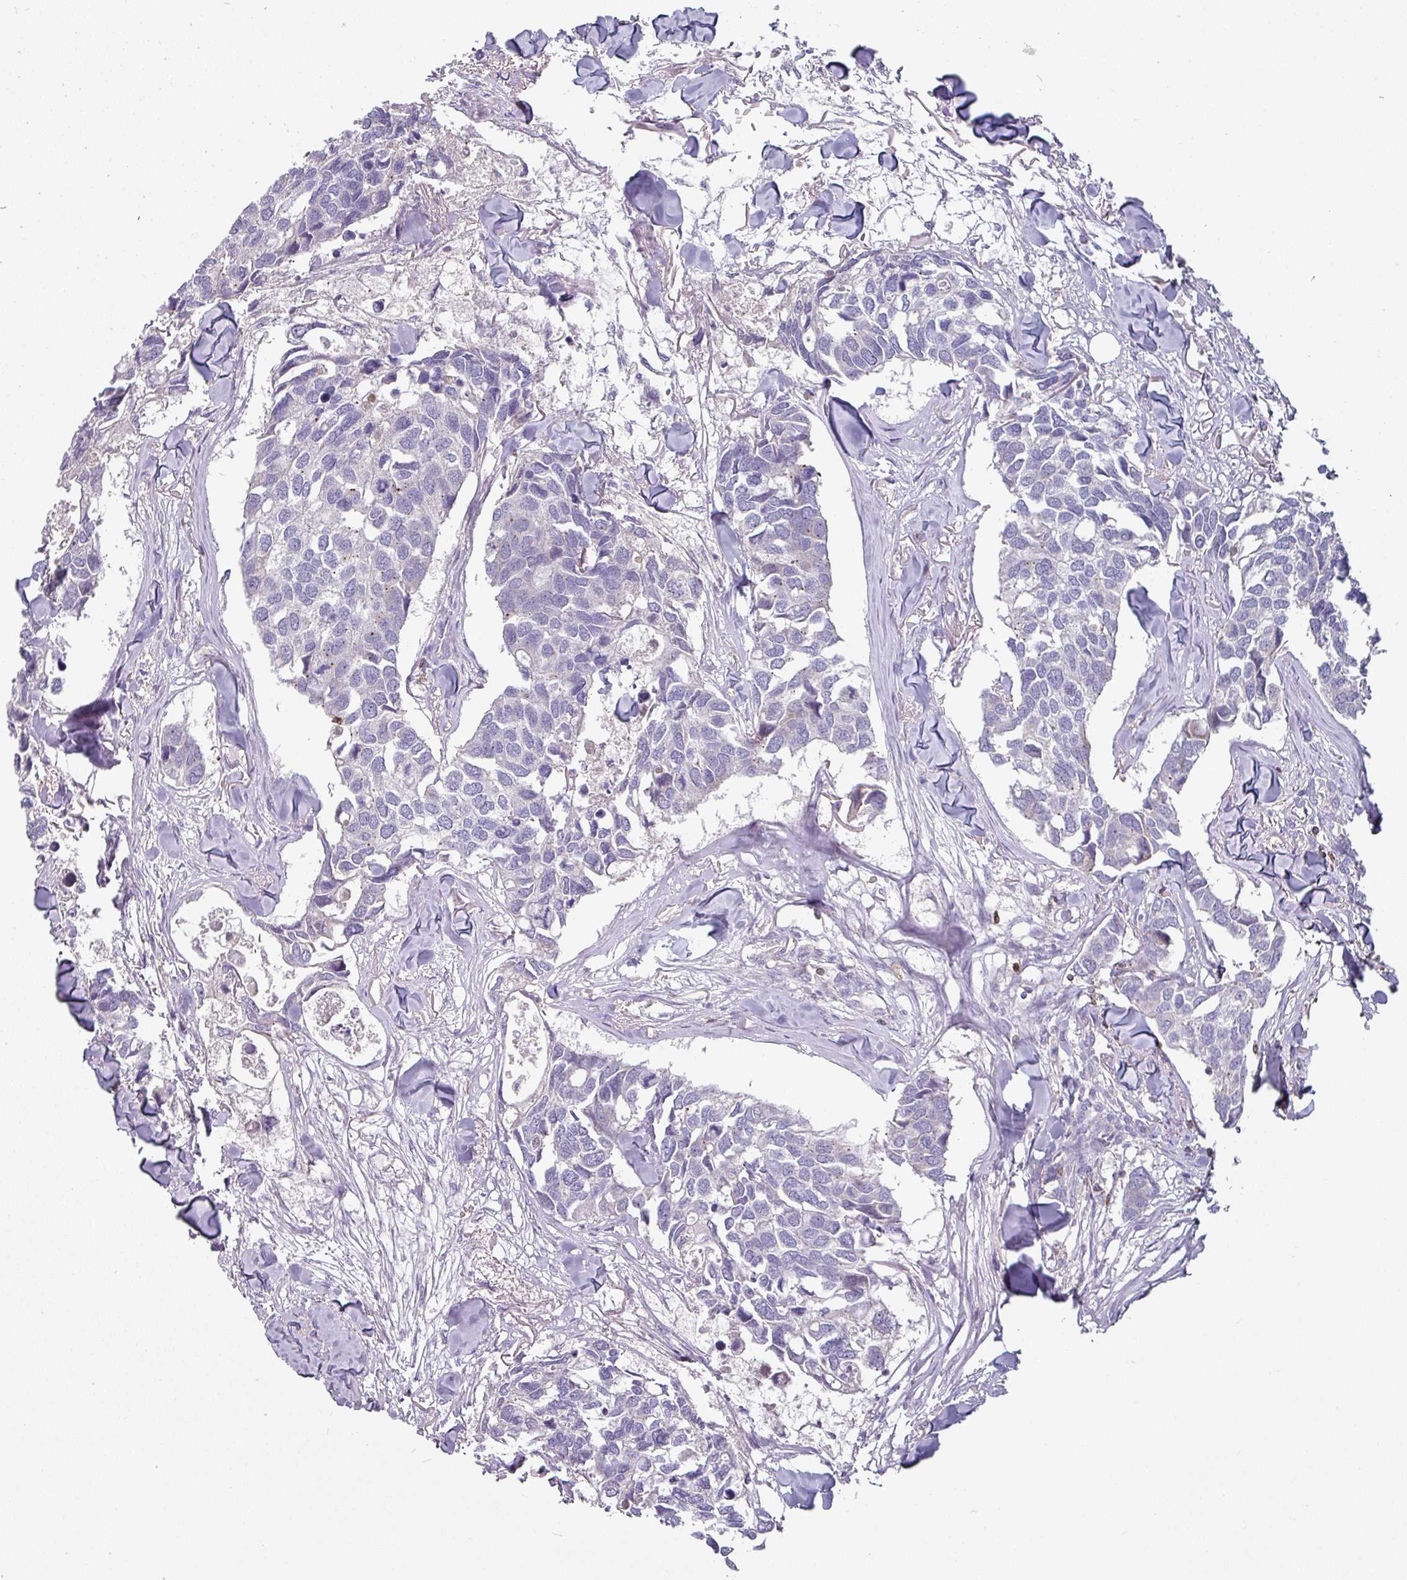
{"staining": {"intensity": "negative", "quantity": "none", "location": "none"}, "tissue": "breast cancer", "cell_type": "Tumor cells", "image_type": "cancer", "snomed": [{"axis": "morphology", "description": "Duct carcinoma"}, {"axis": "topography", "description": "Breast"}], "caption": "Tumor cells show no significant protein expression in breast cancer (intraductal carcinoma).", "gene": "CD3G", "patient": {"sex": "female", "age": 83}}